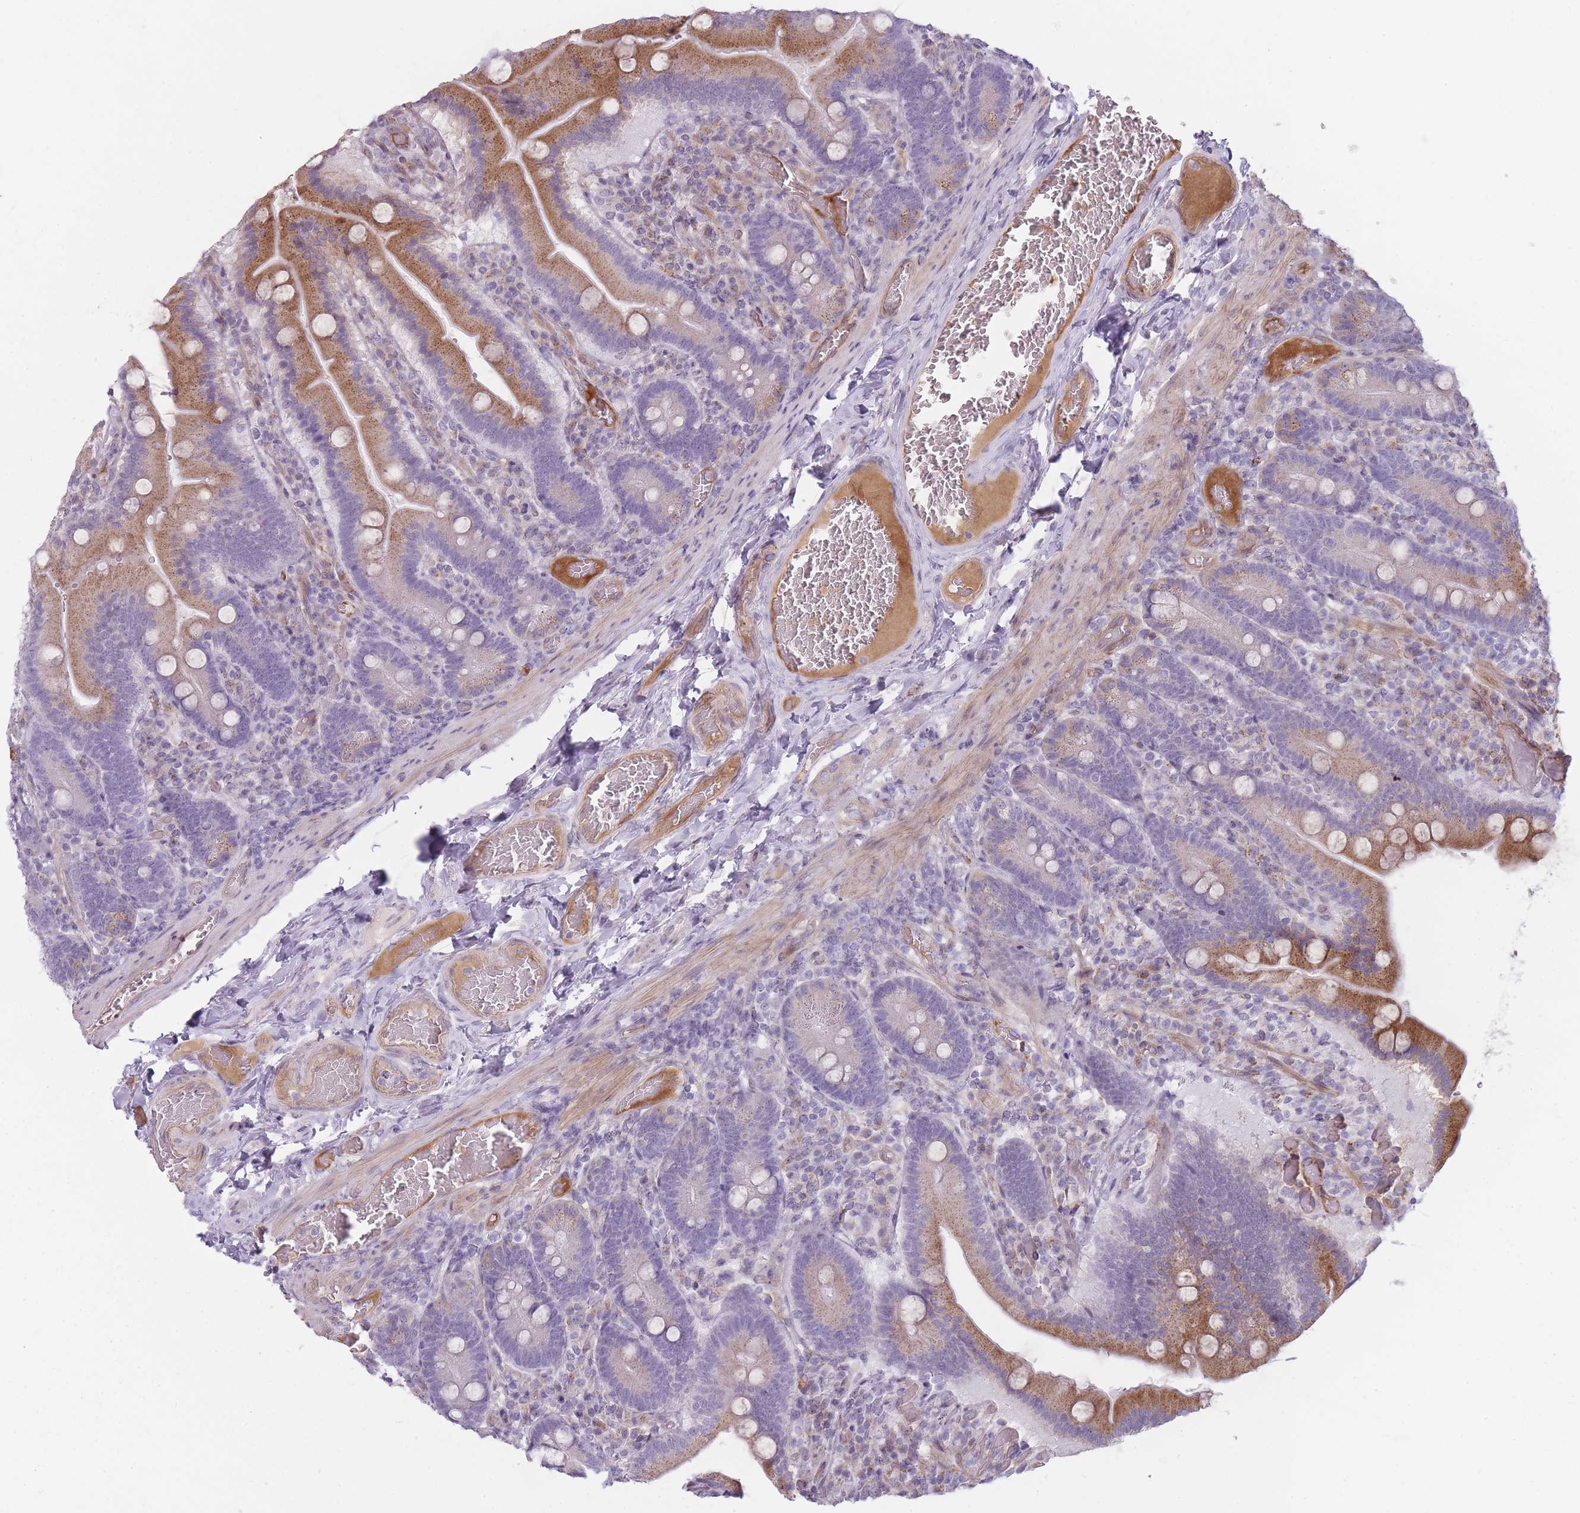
{"staining": {"intensity": "moderate", "quantity": "25%-75%", "location": "cytoplasmic/membranous"}, "tissue": "duodenum", "cell_type": "Glandular cells", "image_type": "normal", "snomed": [{"axis": "morphology", "description": "Normal tissue, NOS"}, {"axis": "topography", "description": "Duodenum"}], "caption": "A medium amount of moderate cytoplasmic/membranous staining is appreciated in approximately 25%-75% of glandular cells in normal duodenum.", "gene": "PGRMC2", "patient": {"sex": "female", "age": 62}}